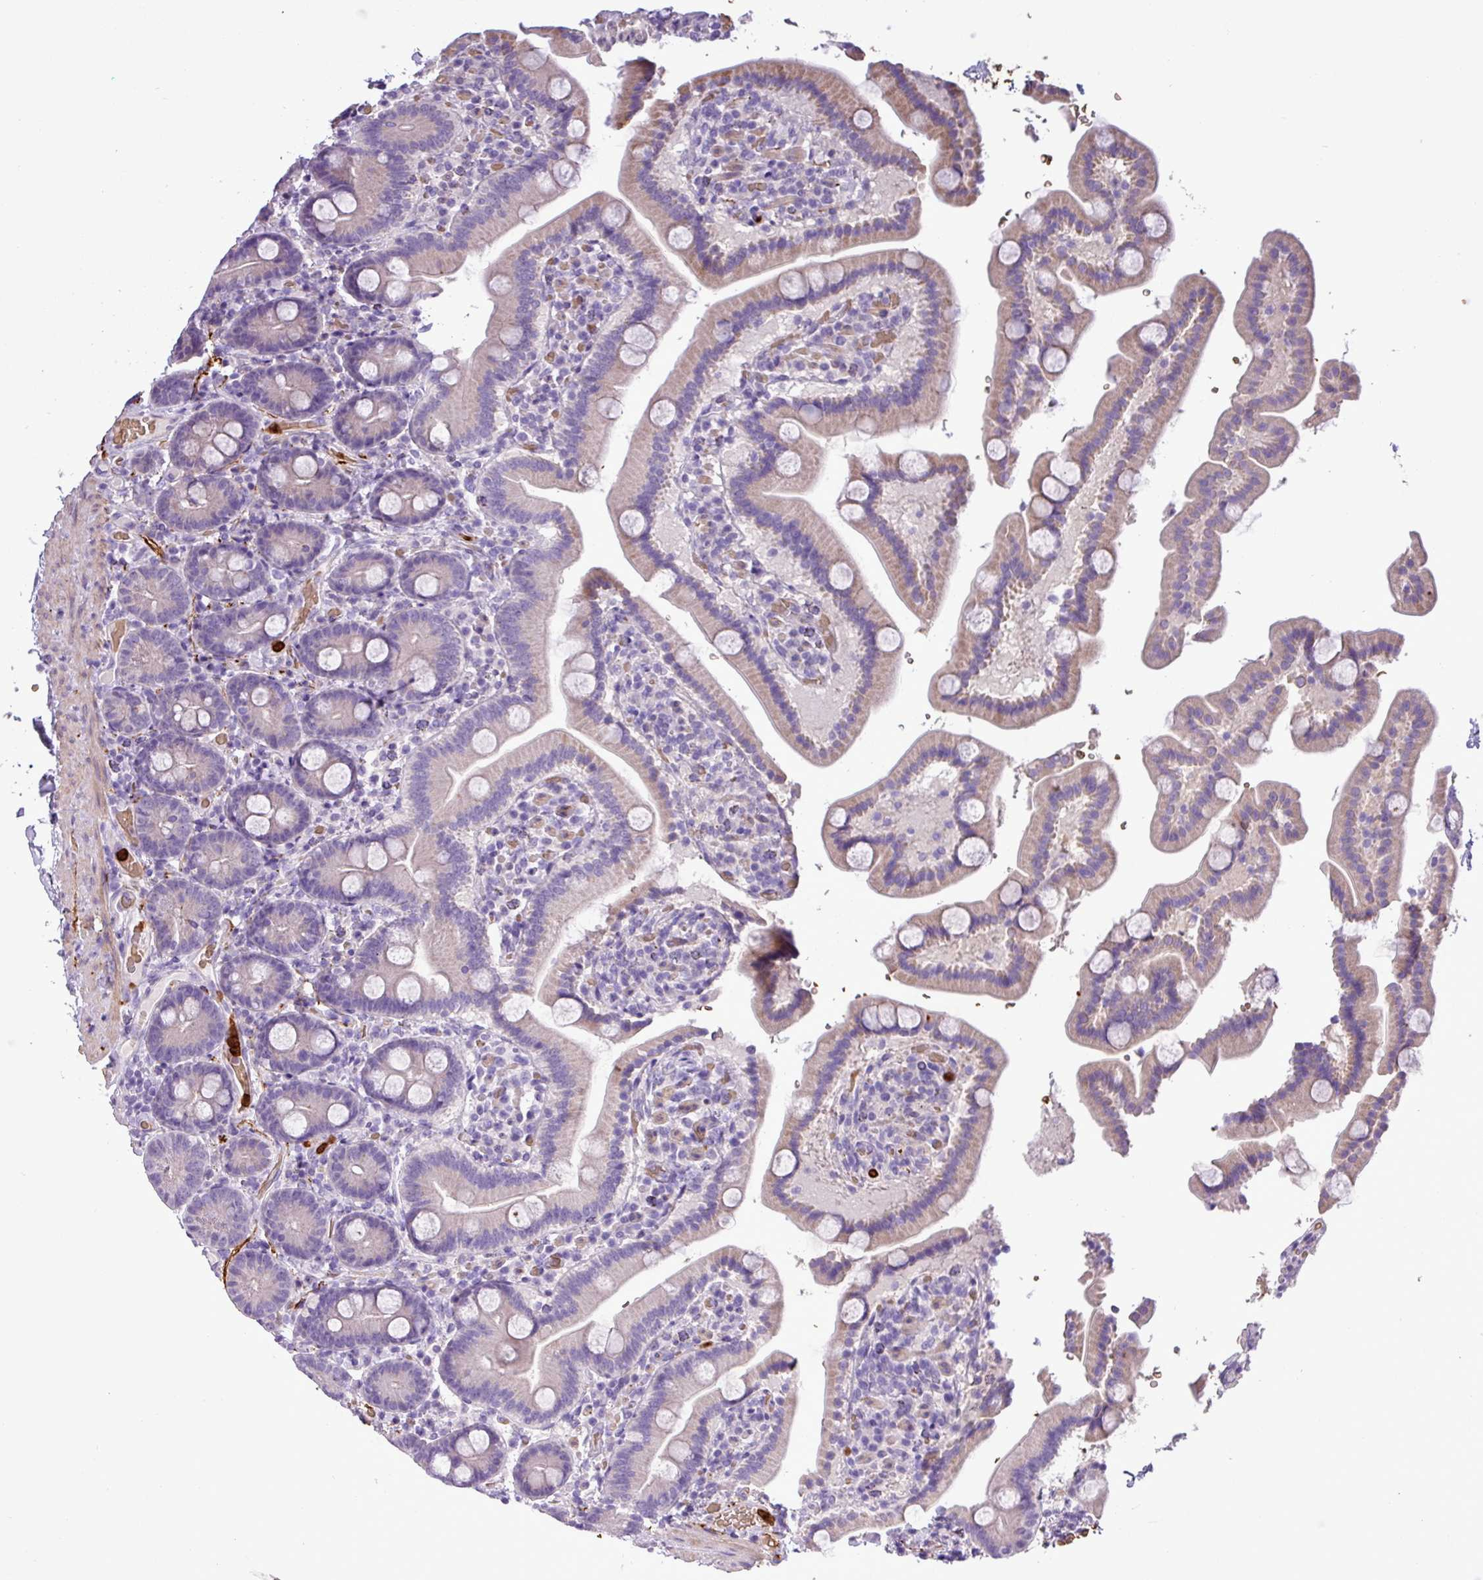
{"staining": {"intensity": "moderate", "quantity": "25%-75%", "location": "cytoplasmic/membranous"}, "tissue": "duodenum", "cell_type": "Glandular cells", "image_type": "normal", "snomed": [{"axis": "morphology", "description": "Normal tissue, NOS"}, {"axis": "topography", "description": "Duodenum"}], "caption": "A histopathology image showing moderate cytoplasmic/membranous positivity in about 25%-75% of glandular cells in benign duodenum, as visualized by brown immunohistochemical staining.", "gene": "MGAT4B", "patient": {"sex": "male", "age": 55}}